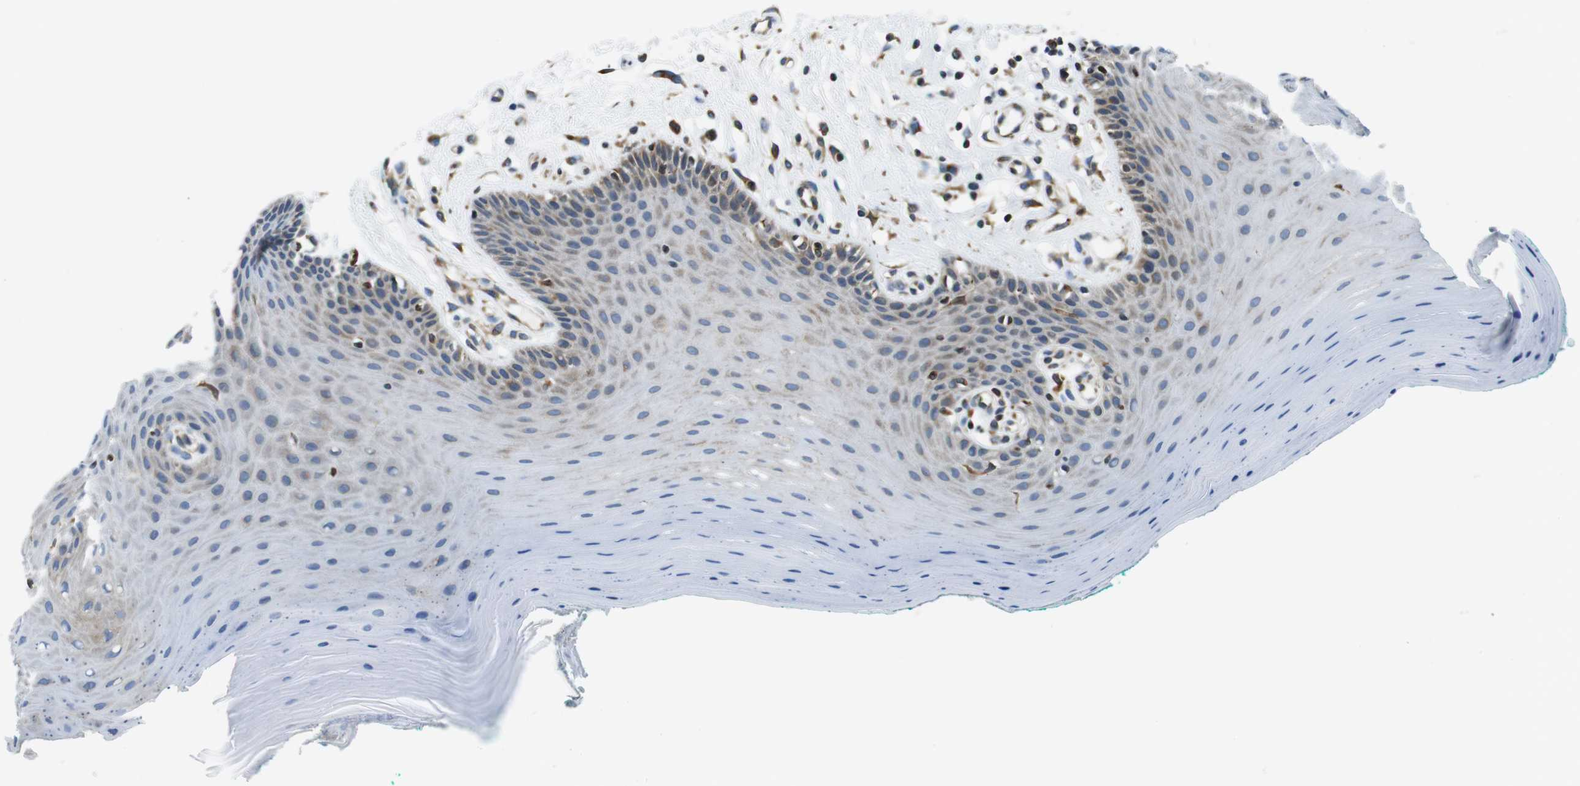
{"staining": {"intensity": "weak", "quantity": "<25%", "location": "cytoplasmic/membranous"}, "tissue": "oral mucosa", "cell_type": "Squamous epithelial cells", "image_type": "normal", "snomed": [{"axis": "morphology", "description": "Normal tissue, NOS"}, {"axis": "topography", "description": "Skeletal muscle"}, {"axis": "topography", "description": "Oral tissue"}], "caption": "The immunohistochemistry micrograph has no significant positivity in squamous epithelial cells of oral mucosa. The staining is performed using DAB (3,3'-diaminobenzidine) brown chromogen with nuclei counter-stained in using hematoxylin.", "gene": "UGGT1", "patient": {"sex": "male", "age": 58}}